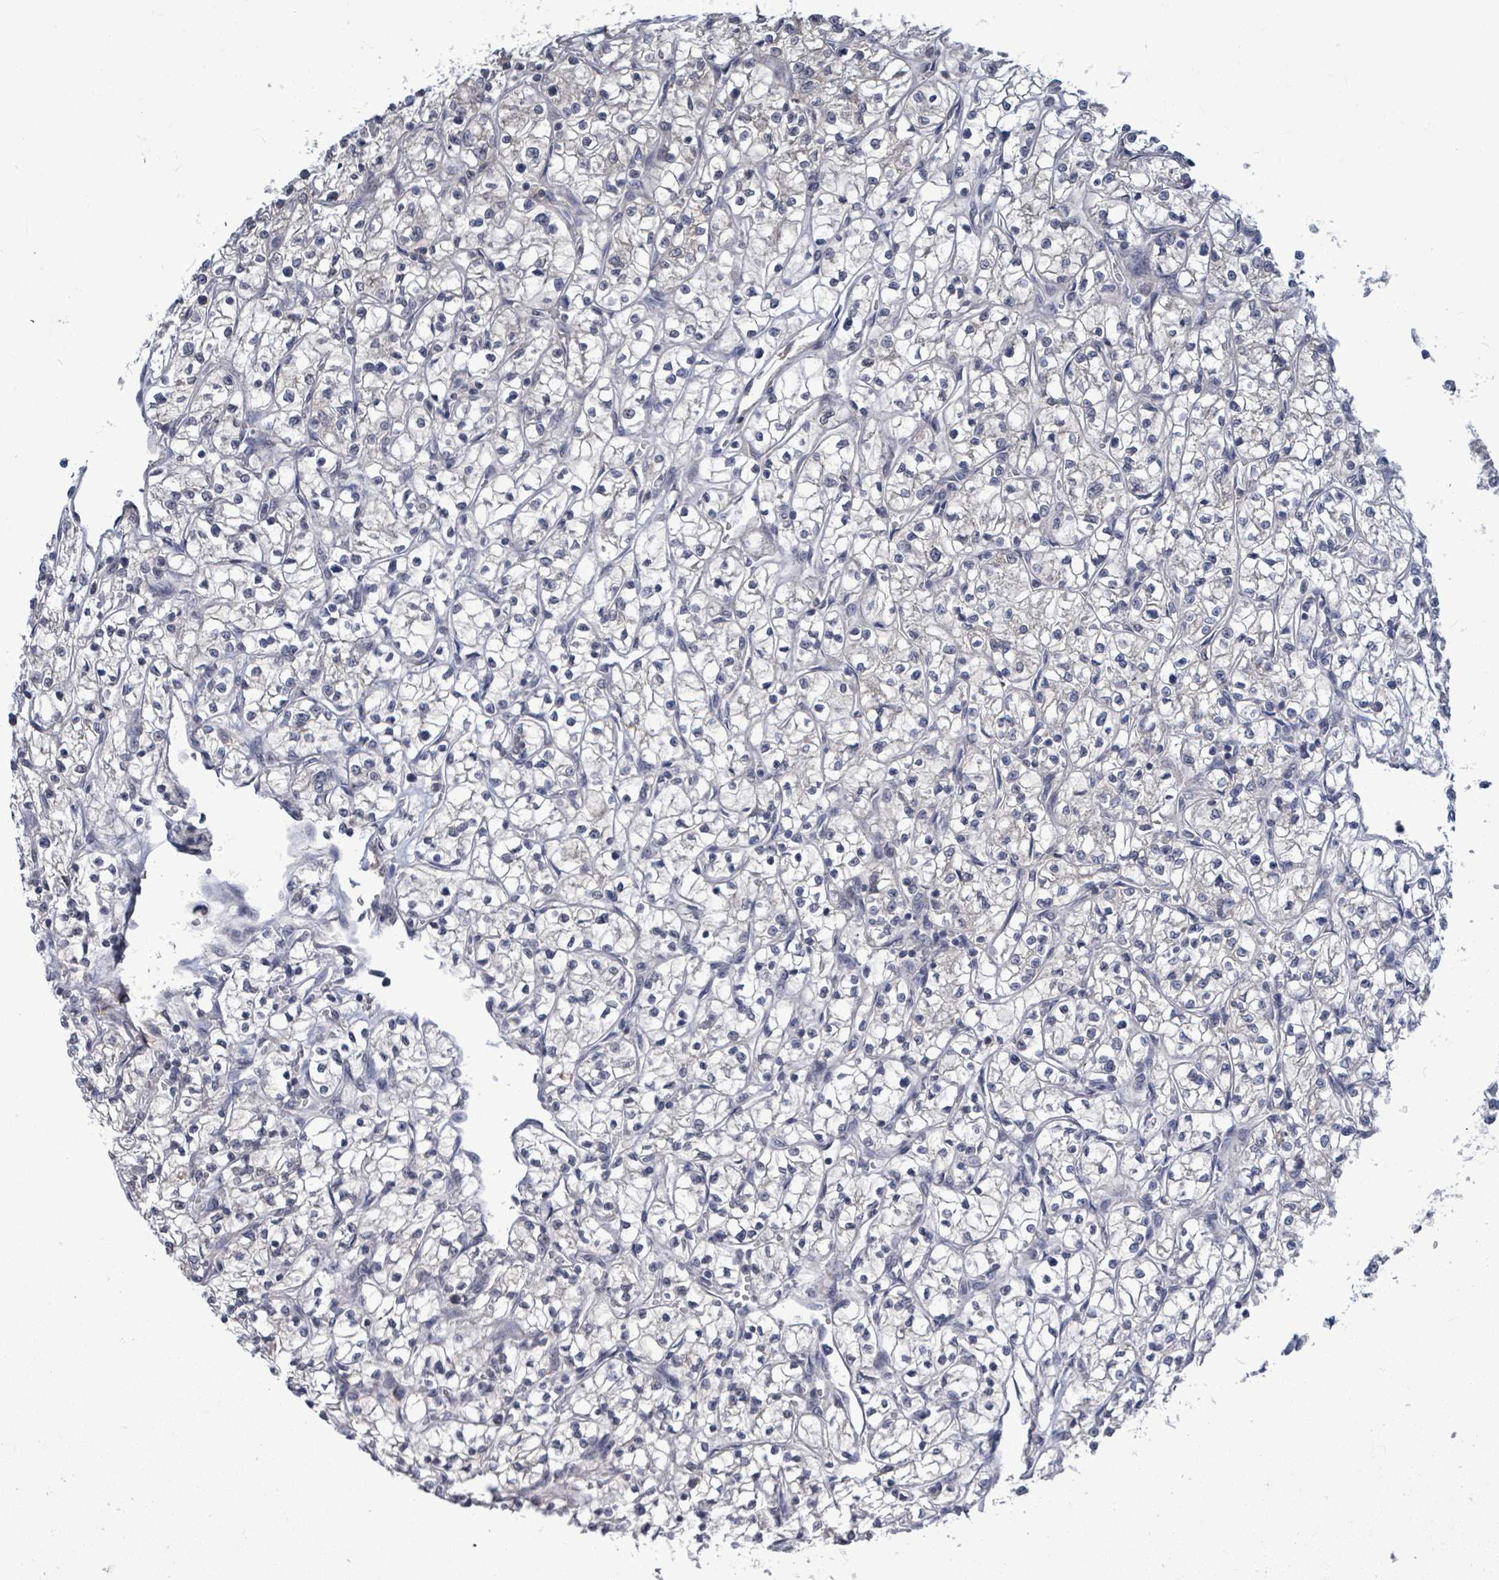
{"staining": {"intensity": "negative", "quantity": "none", "location": "none"}, "tissue": "renal cancer", "cell_type": "Tumor cells", "image_type": "cancer", "snomed": [{"axis": "morphology", "description": "Adenocarcinoma, NOS"}, {"axis": "topography", "description": "Kidney"}], "caption": "An IHC photomicrograph of adenocarcinoma (renal) is shown. There is no staining in tumor cells of adenocarcinoma (renal).", "gene": "COQ10B", "patient": {"sex": "female", "age": 64}}